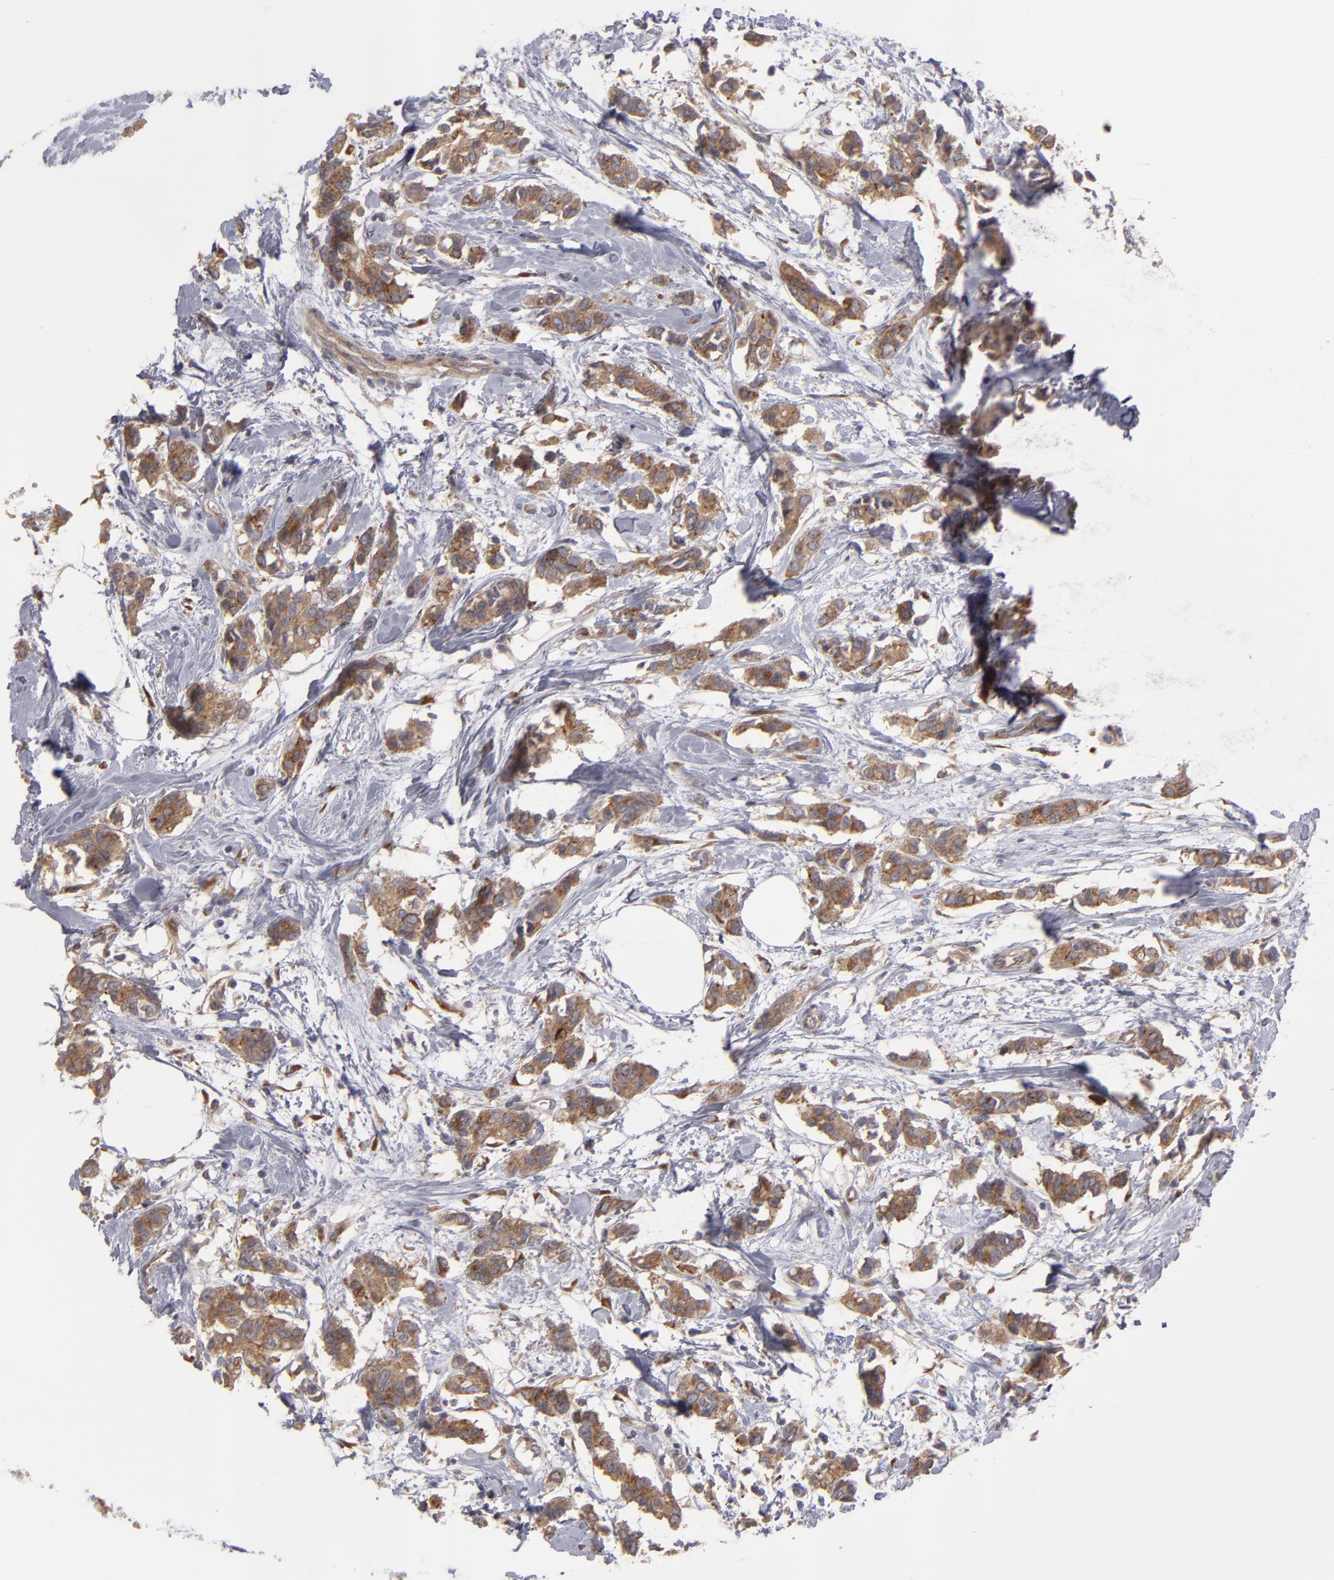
{"staining": {"intensity": "moderate", "quantity": ">75%", "location": "cytoplasmic/membranous"}, "tissue": "breast cancer", "cell_type": "Tumor cells", "image_type": "cancer", "snomed": [{"axis": "morphology", "description": "Duct carcinoma"}, {"axis": "topography", "description": "Breast"}], "caption": "Immunohistochemical staining of human invasive ductal carcinoma (breast) displays medium levels of moderate cytoplasmic/membranous protein expression in approximately >75% of tumor cells.", "gene": "SND1", "patient": {"sex": "female", "age": 84}}